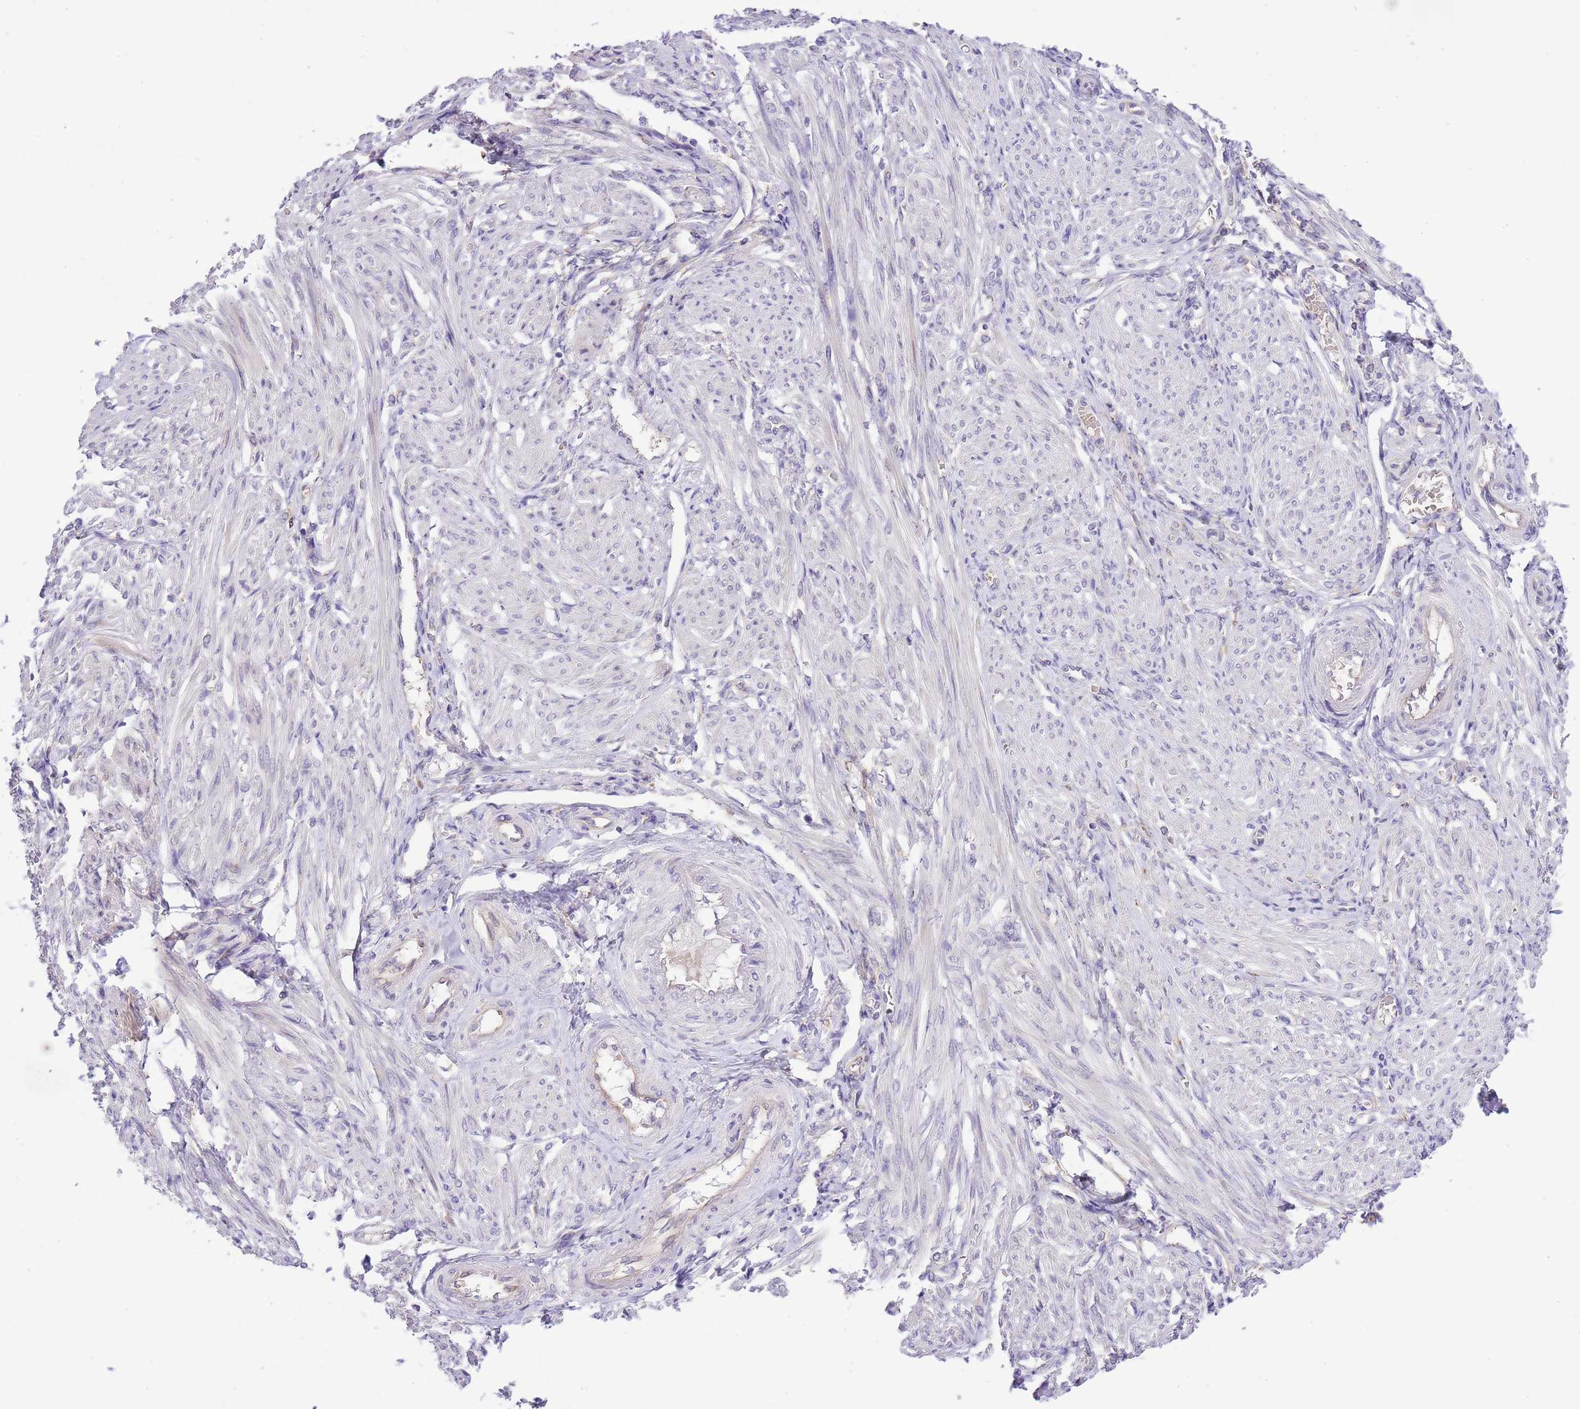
{"staining": {"intensity": "negative", "quantity": "none", "location": "none"}, "tissue": "smooth muscle", "cell_type": "Smooth muscle cells", "image_type": "normal", "snomed": [{"axis": "morphology", "description": "Normal tissue, NOS"}, {"axis": "topography", "description": "Smooth muscle"}], "caption": "Immunohistochemical staining of unremarkable human smooth muscle exhibits no significant expression in smooth muscle cells. The staining is performed using DAB (3,3'-diaminobenzidine) brown chromogen with nuclei counter-stained in using hematoxylin.", "gene": "RFK", "patient": {"sex": "female", "age": 39}}